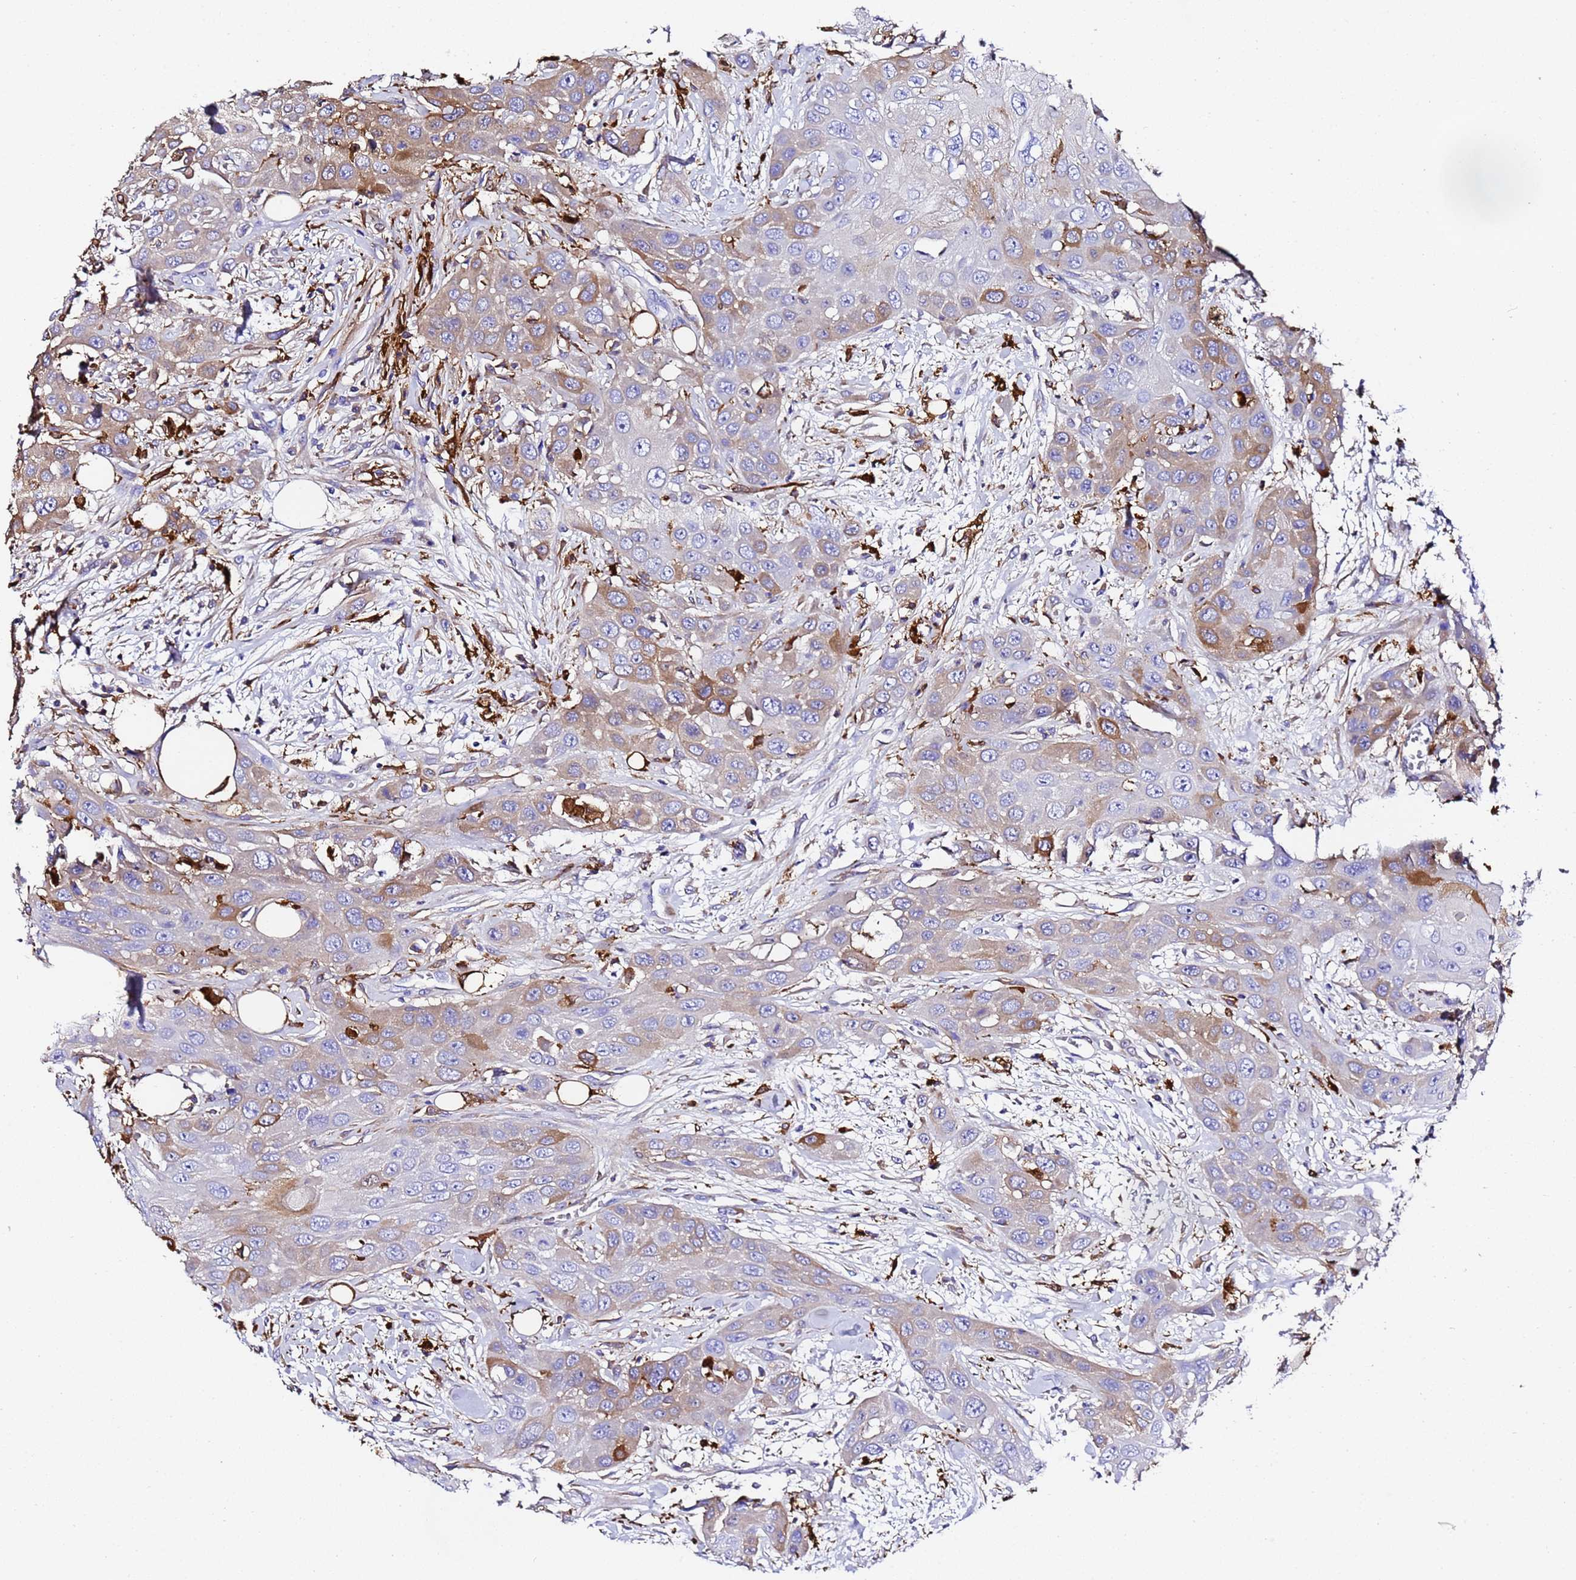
{"staining": {"intensity": "moderate", "quantity": "25%-75%", "location": "cytoplasmic/membranous"}, "tissue": "head and neck cancer", "cell_type": "Tumor cells", "image_type": "cancer", "snomed": [{"axis": "morphology", "description": "Squamous cell carcinoma, NOS"}, {"axis": "topography", "description": "Head-Neck"}], "caption": "Moderate cytoplasmic/membranous staining is appreciated in approximately 25%-75% of tumor cells in head and neck squamous cell carcinoma.", "gene": "FTL", "patient": {"sex": "male", "age": 81}}